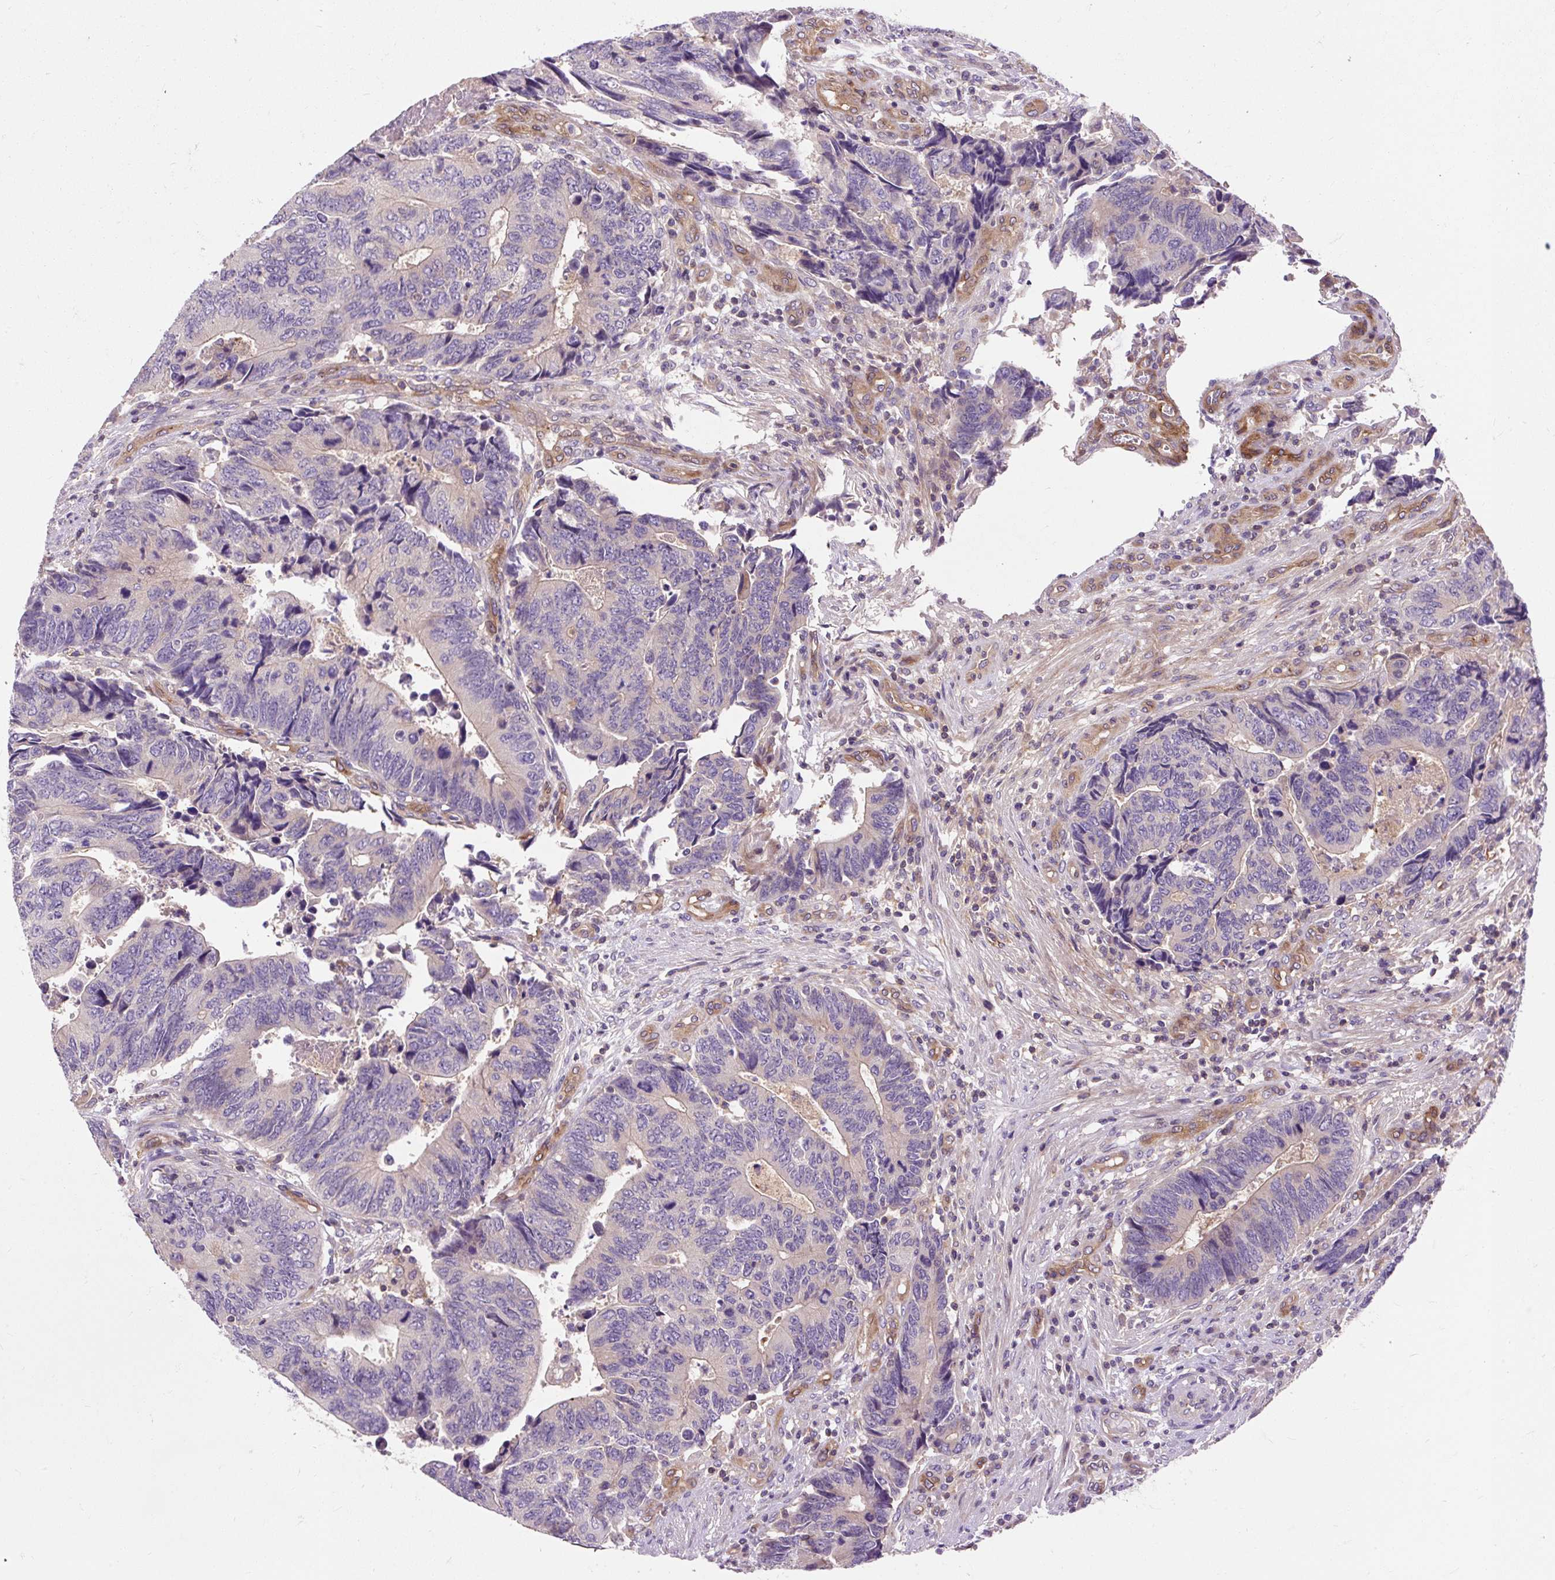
{"staining": {"intensity": "negative", "quantity": "none", "location": "none"}, "tissue": "colorectal cancer", "cell_type": "Tumor cells", "image_type": "cancer", "snomed": [{"axis": "morphology", "description": "Adenocarcinoma, NOS"}, {"axis": "topography", "description": "Colon"}], "caption": "DAB (3,3'-diaminobenzidine) immunohistochemical staining of colorectal cancer (adenocarcinoma) reveals no significant staining in tumor cells. (Brightfield microscopy of DAB (3,3'-diaminobenzidine) immunohistochemistry at high magnification).", "gene": "PCDHGB3", "patient": {"sex": "male", "age": 87}}